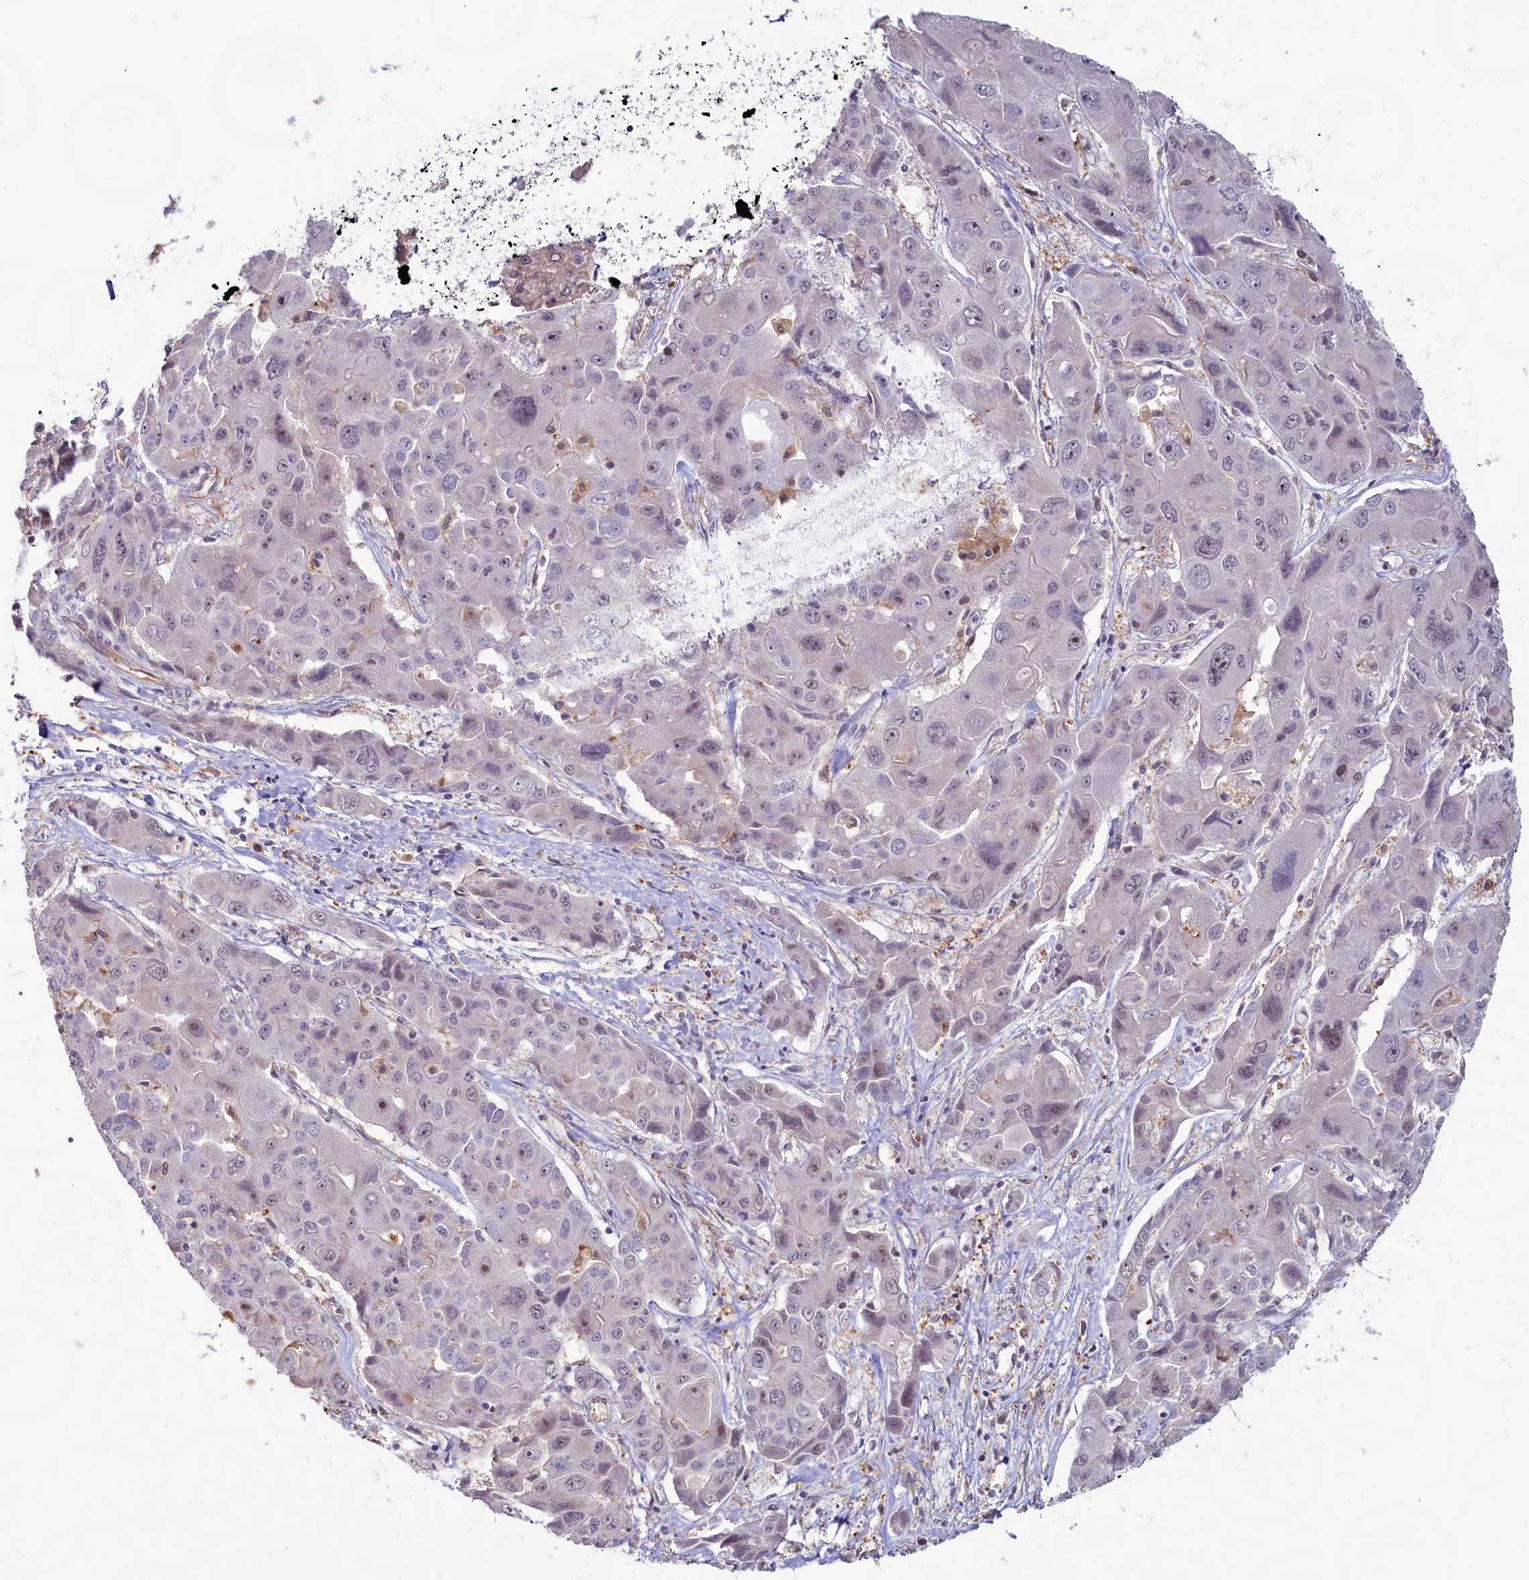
{"staining": {"intensity": "moderate", "quantity": "<25%", "location": "nuclear"}, "tissue": "liver cancer", "cell_type": "Tumor cells", "image_type": "cancer", "snomed": [{"axis": "morphology", "description": "Cholangiocarcinoma"}, {"axis": "topography", "description": "Liver"}], "caption": "Immunohistochemistry photomicrograph of human liver cancer (cholangiocarcinoma) stained for a protein (brown), which reveals low levels of moderate nuclear expression in approximately <25% of tumor cells.", "gene": "C1D", "patient": {"sex": "male", "age": 67}}